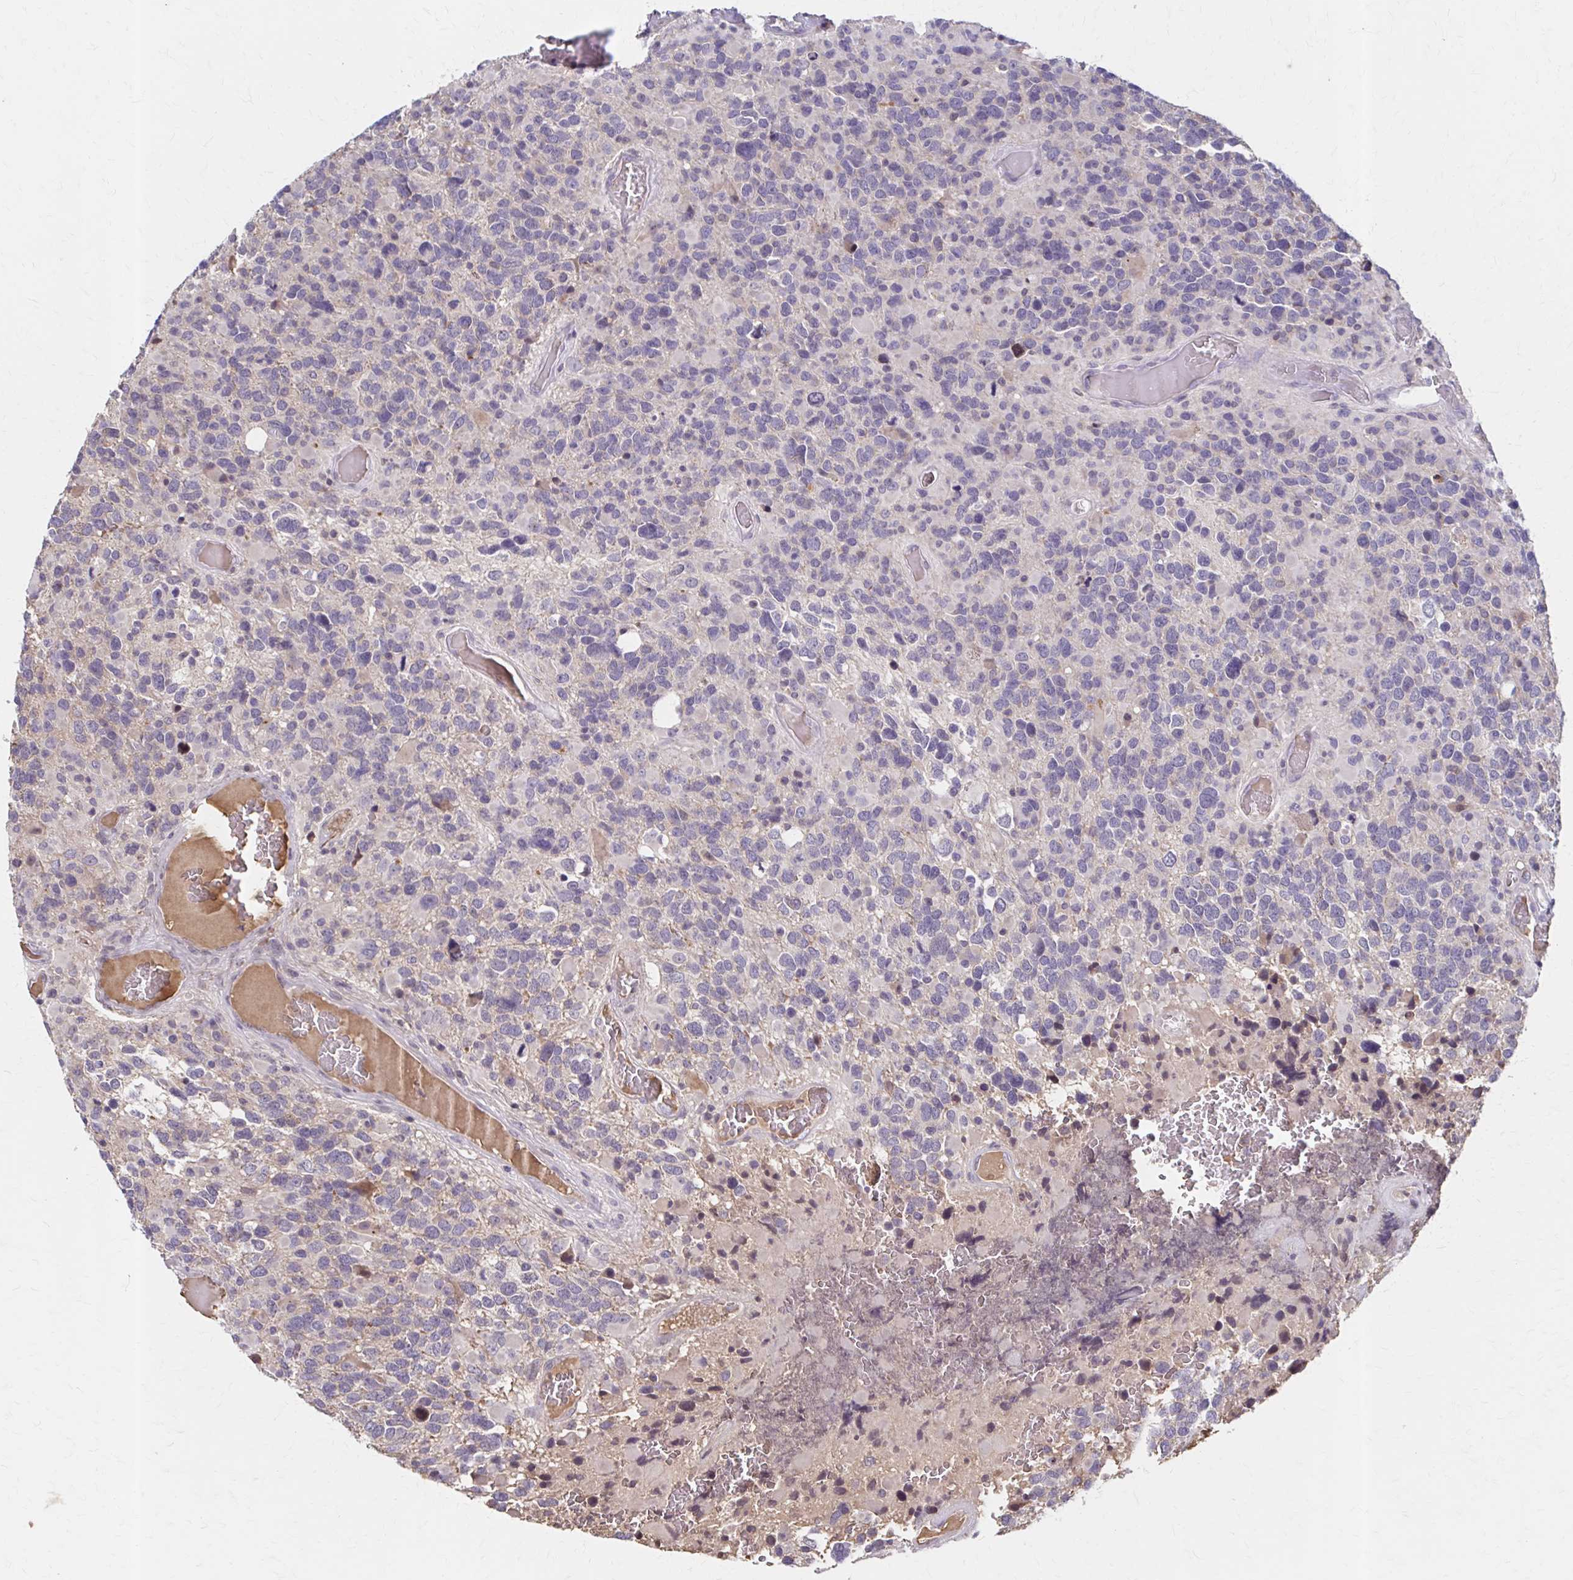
{"staining": {"intensity": "negative", "quantity": "none", "location": "none"}, "tissue": "glioma", "cell_type": "Tumor cells", "image_type": "cancer", "snomed": [{"axis": "morphology", "description": "Glioma, malignant, High grade"}, {"axis": "topography", "description": "Brain"}], "caption": "A photomicrograph of human glioma is negative for staining in tumor cells. Brightfield microscopy of immunohistochemistry (IHC) stained with DAB (brown) and hematoxylin (blue), captured at high magnification.", "gene": "HMGCS2", "patient": {"sex": "female", "age": 40}}